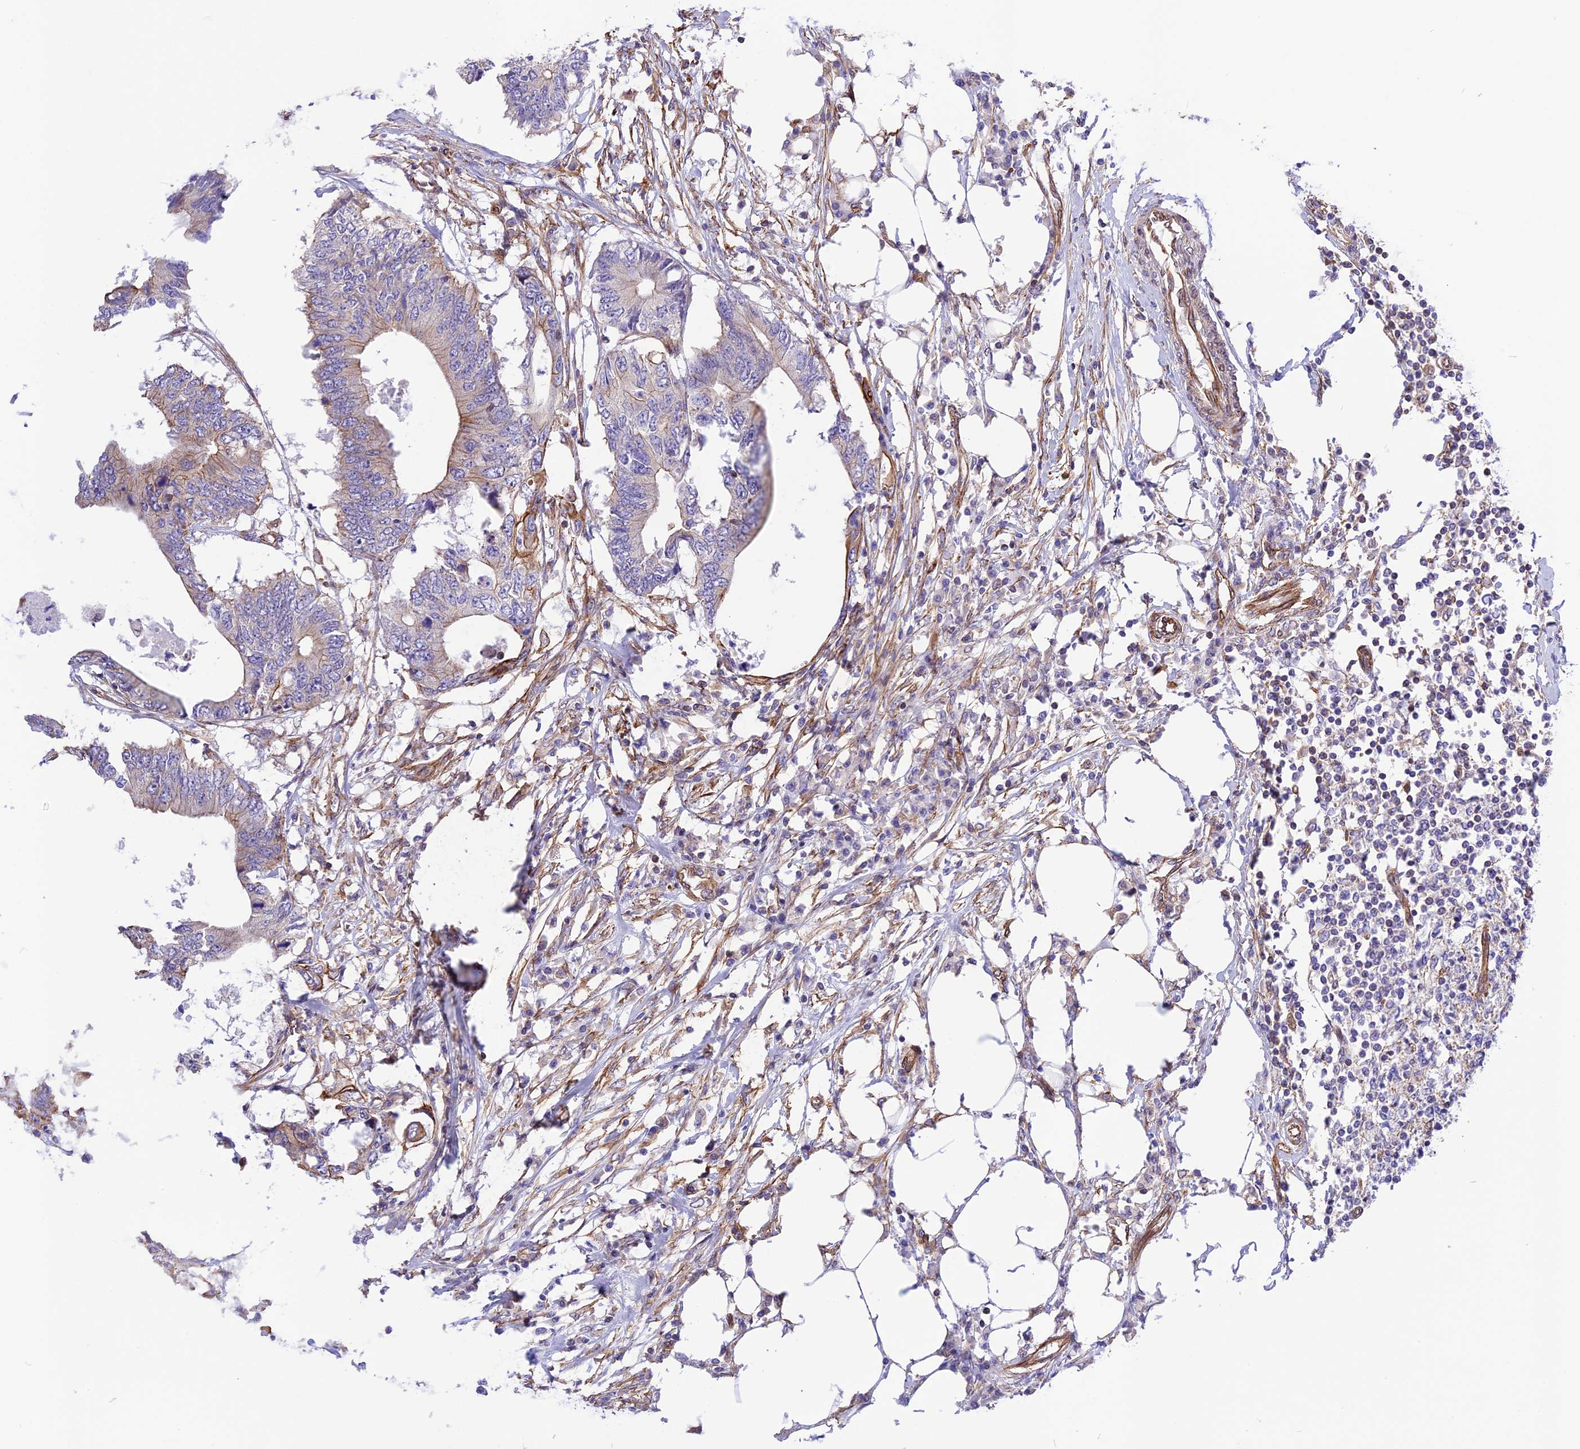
{"staining": {"intensity": "weak", "quantity": "<25%", "location": "cytoplasmic/membranous"}, "tissue": "colorectal cancer", "cell_type": "Tumor cells", "image_type": "cancer", "snomed": [{"axis": "morphology", "description": "Adenocarcinoma, NOS"}, {"axis": "topography", "description": "Colon"}], "caption": "Micrograph shows no protein positivity in tumor cells of adenocarcinoma (colorectal) tissue.", "gene": "R3HDM4", "patient": {"sex": "male", "age": 71}}